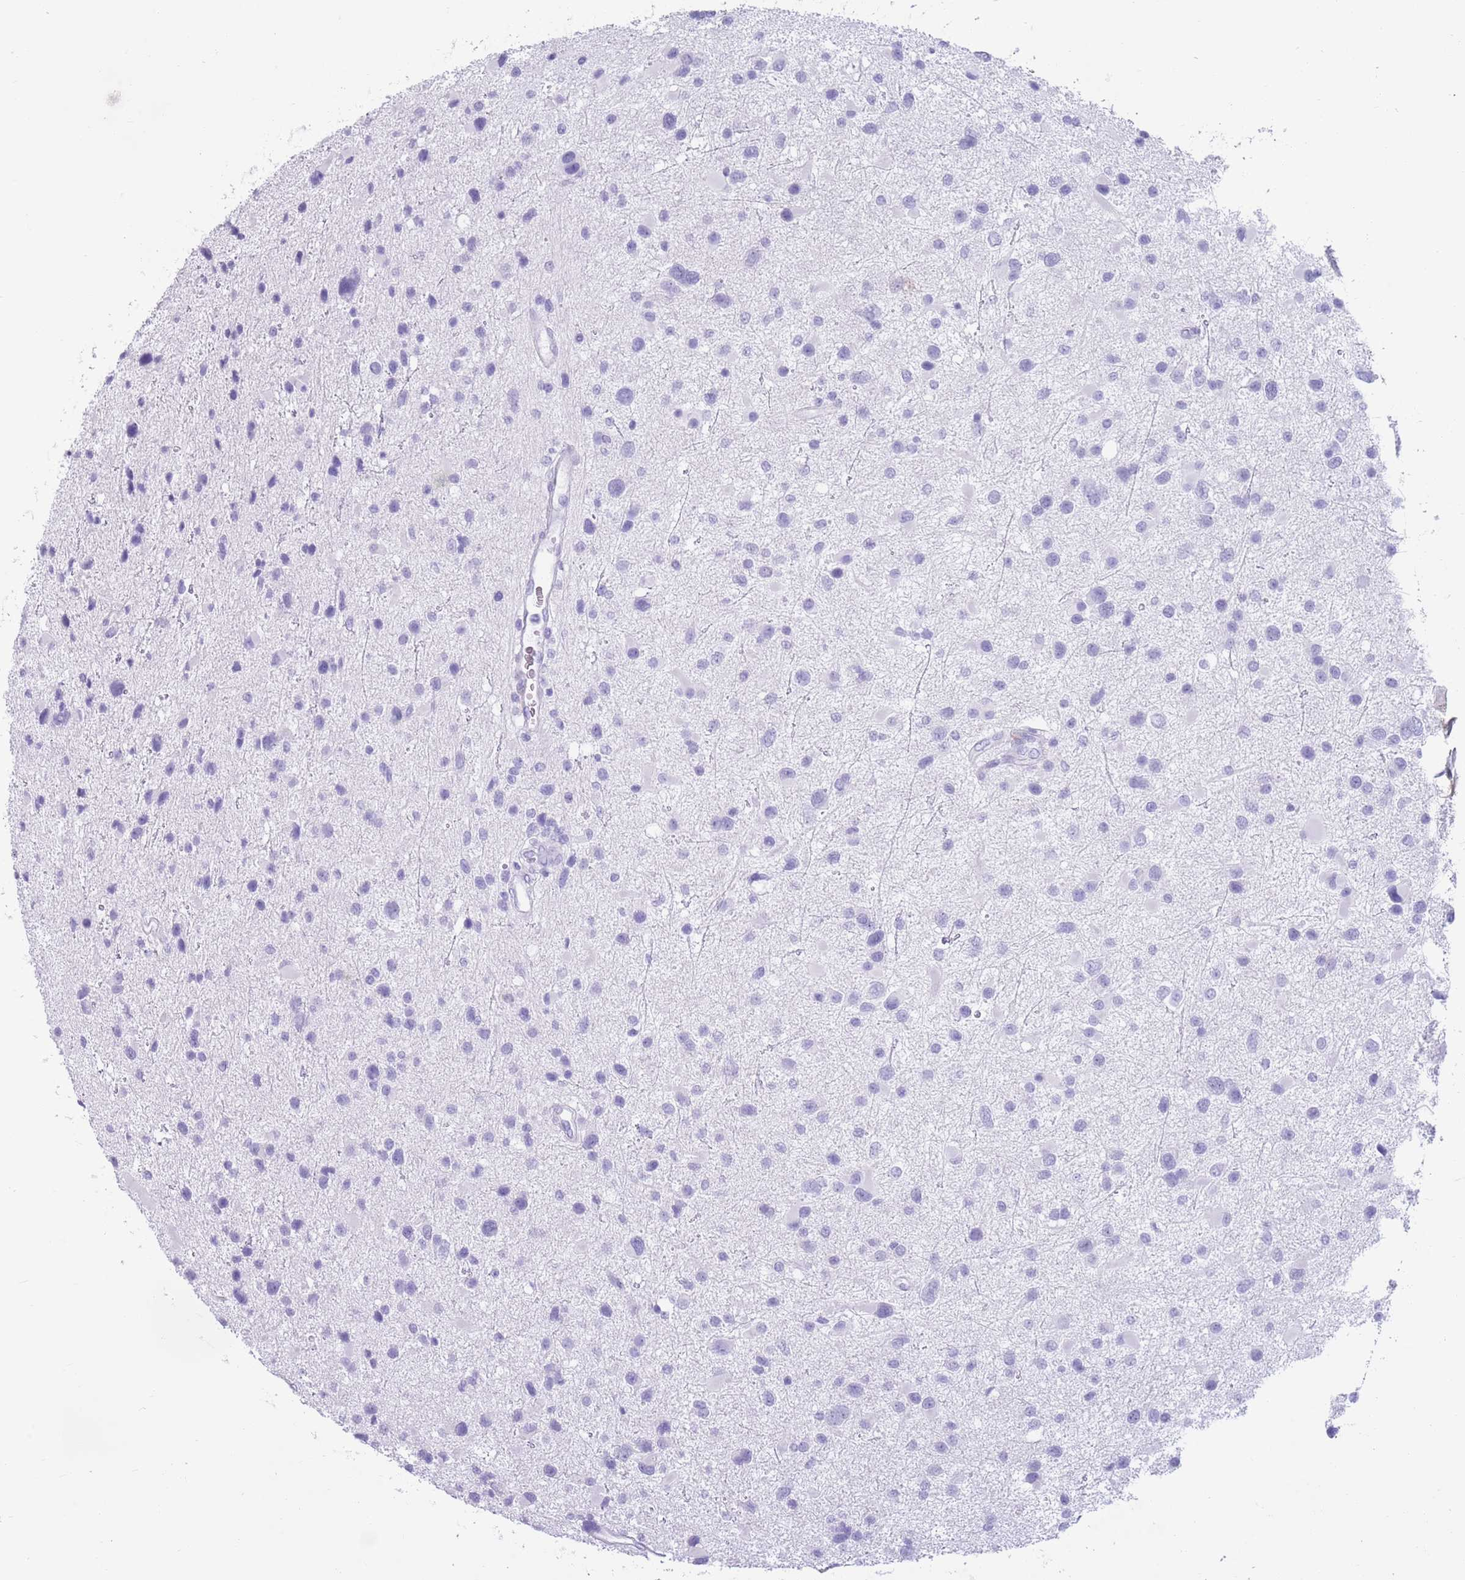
{"staining": {"intensity": "negative", "quantity": "none", "location": "none"}, "tissue": "glioma", "cell_type": "Tumor cells", "image_type": "cancer", "snomed": [{"axis": "morphology", "description": "Glioma, malignant, Low grade"}, {"axis": "topography", "description": "Brain"}], "caption": "The micrograph displays no staining of tumor cells in malignant glioma (low-grade).", "gene": "LY6G5B", "patient": {"sex": "female", "age": 32}}